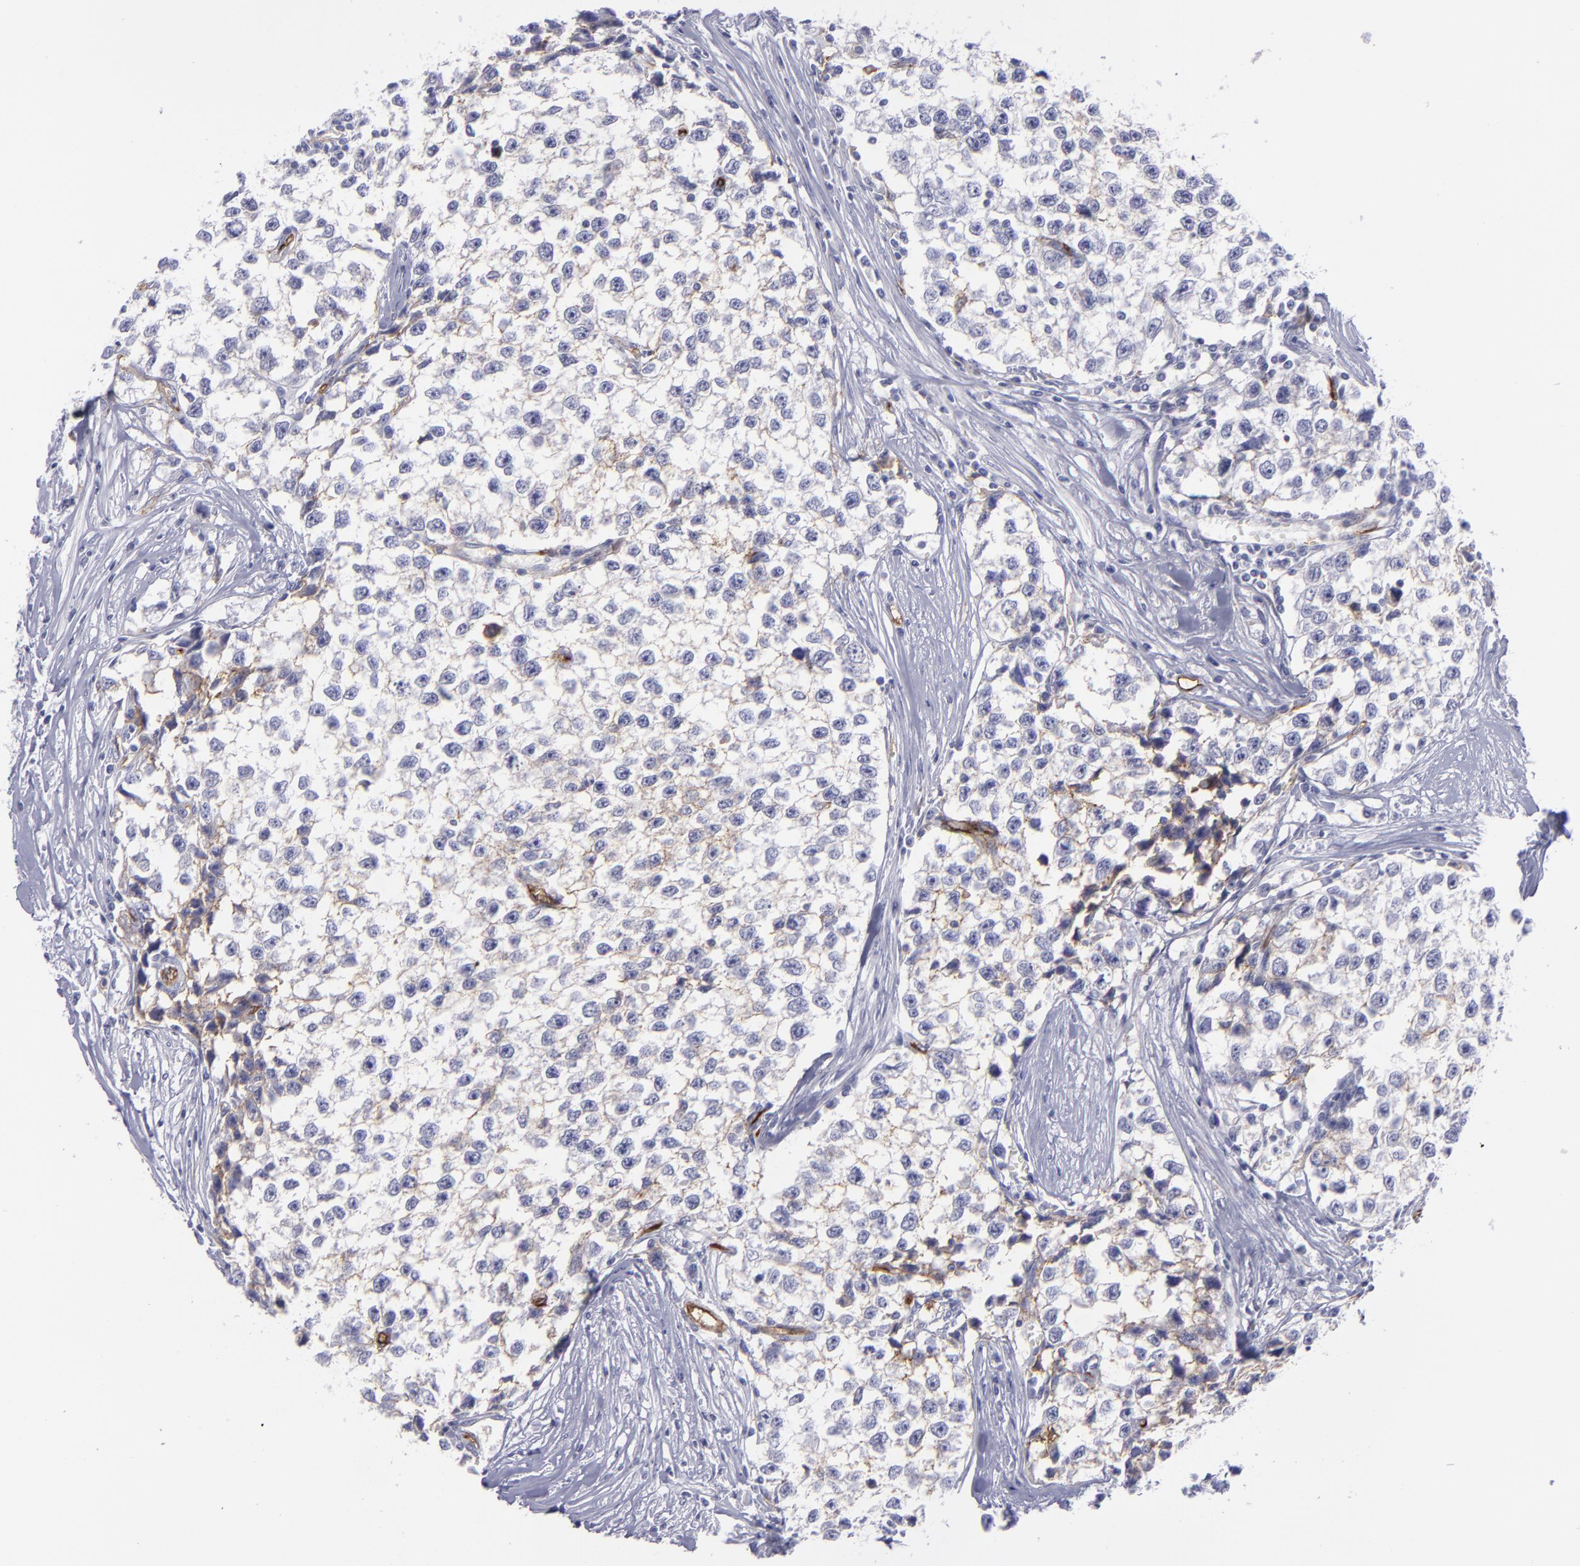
{"staining": {"intensity": "negative", "quantity": "none", "location": "none"}, "tissue": "testis cancer", "cell_type": "Tumor cells", "image_type": "cancer", "snomed": [{"axis": "morphology", "description": "Seminoma, NOS"}, {"axis": "morphology", "description": "Carcinoma, Embryonal, NOS"}, {"axis": "topography", "description": "Testis"}], "caption": "High power microscopy micrograph of an IHC histopathology image of embryonal carcinoma (testis), revealing no significant staining in tumor cells.", "gene": "ACE", "patient": {"sex": "male", "age": 30}}